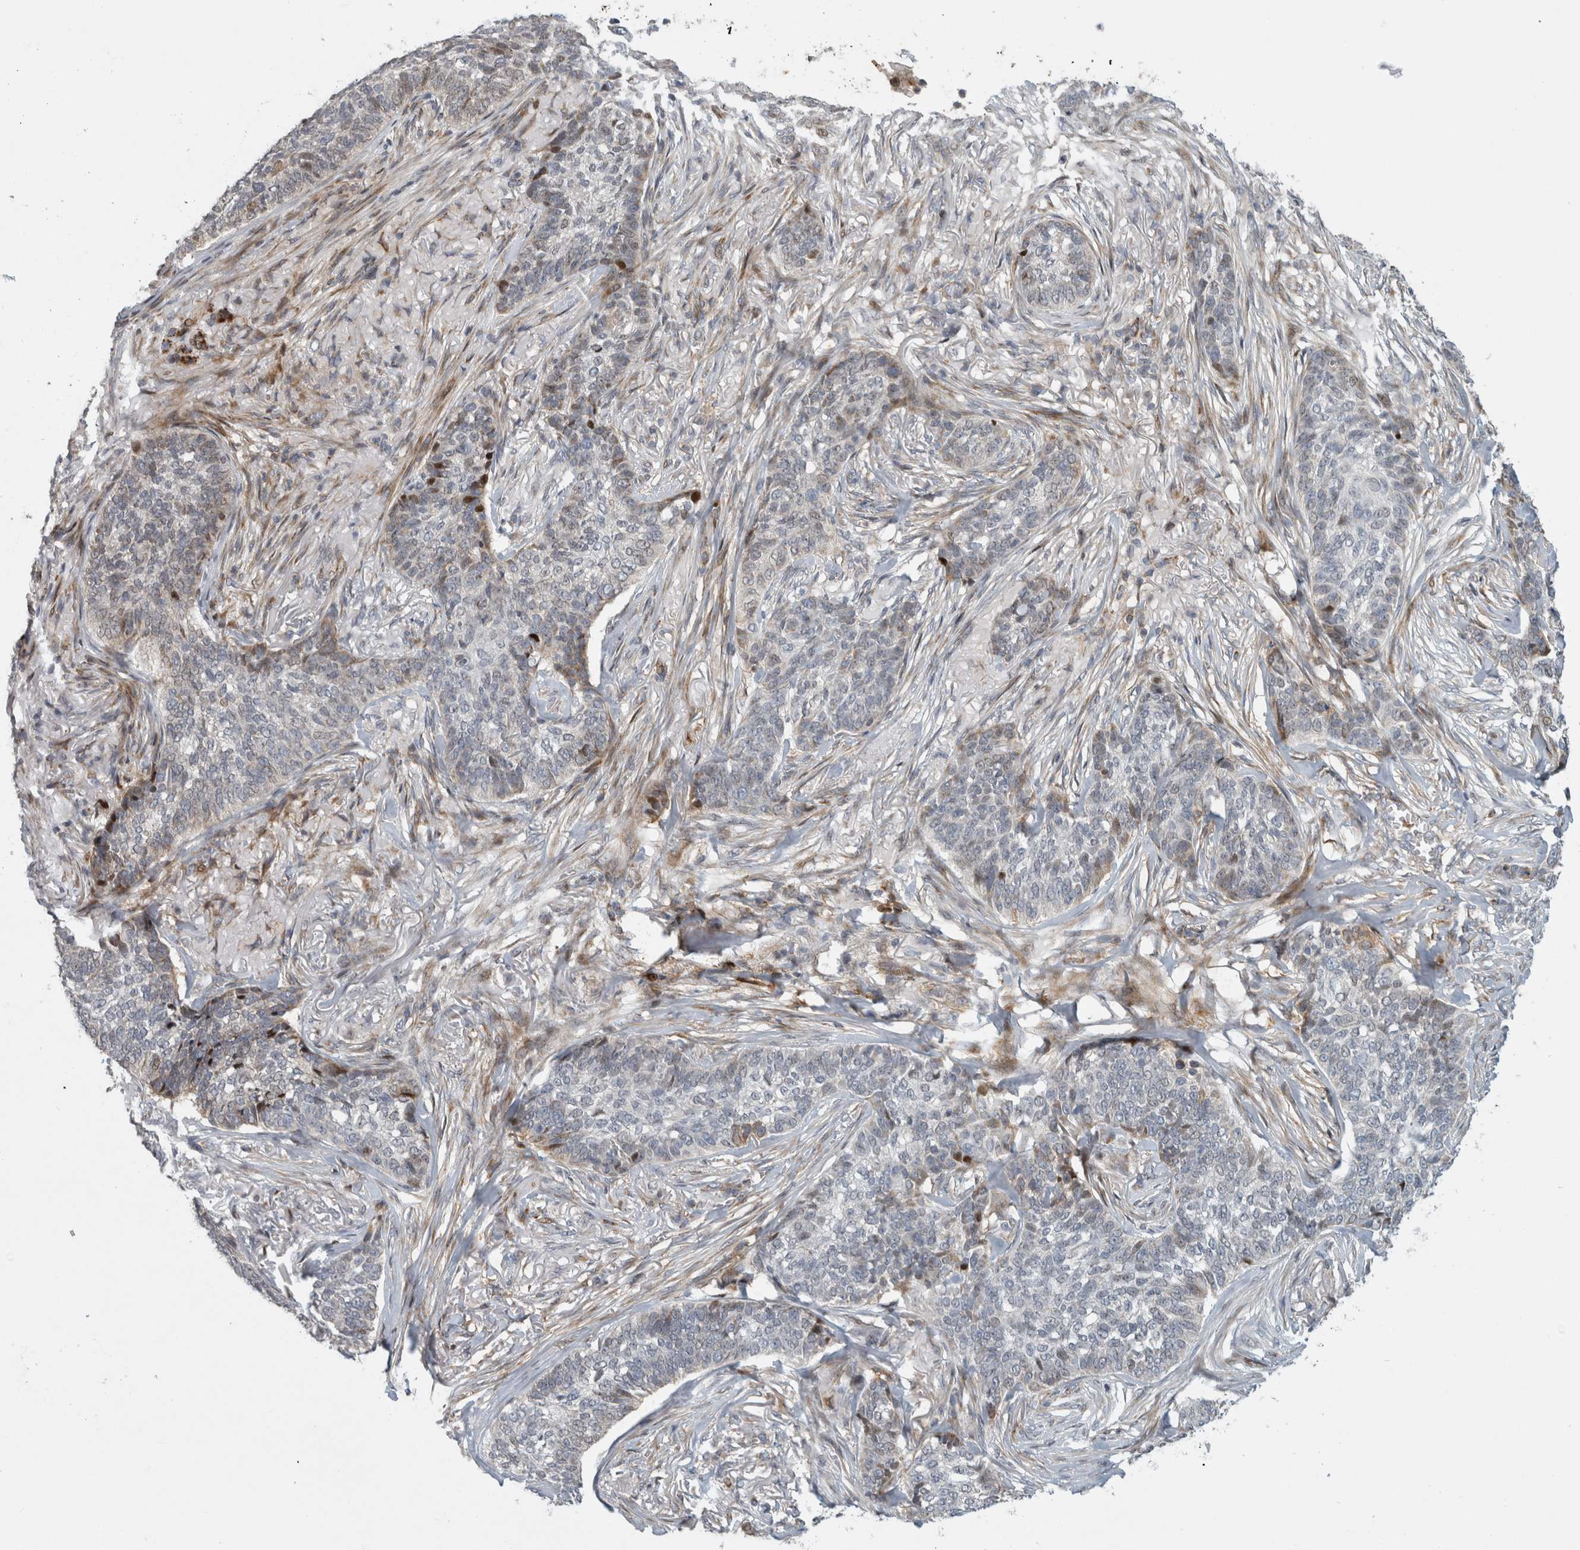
{"staining": {"intensity": "strong", "quantity": "<25%", "location": "nuclear"}, "tissue": "skin cancer", "cell_type": "Tumor cells", "image_type": "cancer", "snomed": [{"axis": "morphology", "description": "Basal cell carcinoma"}, {"axis": "topography", "description": "Skin"}], "caption": "Basal cell carcinoma (skin) stained for a protein (brown) shows strong nuclear positive positivity in about <25% of tumor cells.", "gene": "RBM48", "patient": {"sex": "male", "age": 85}}